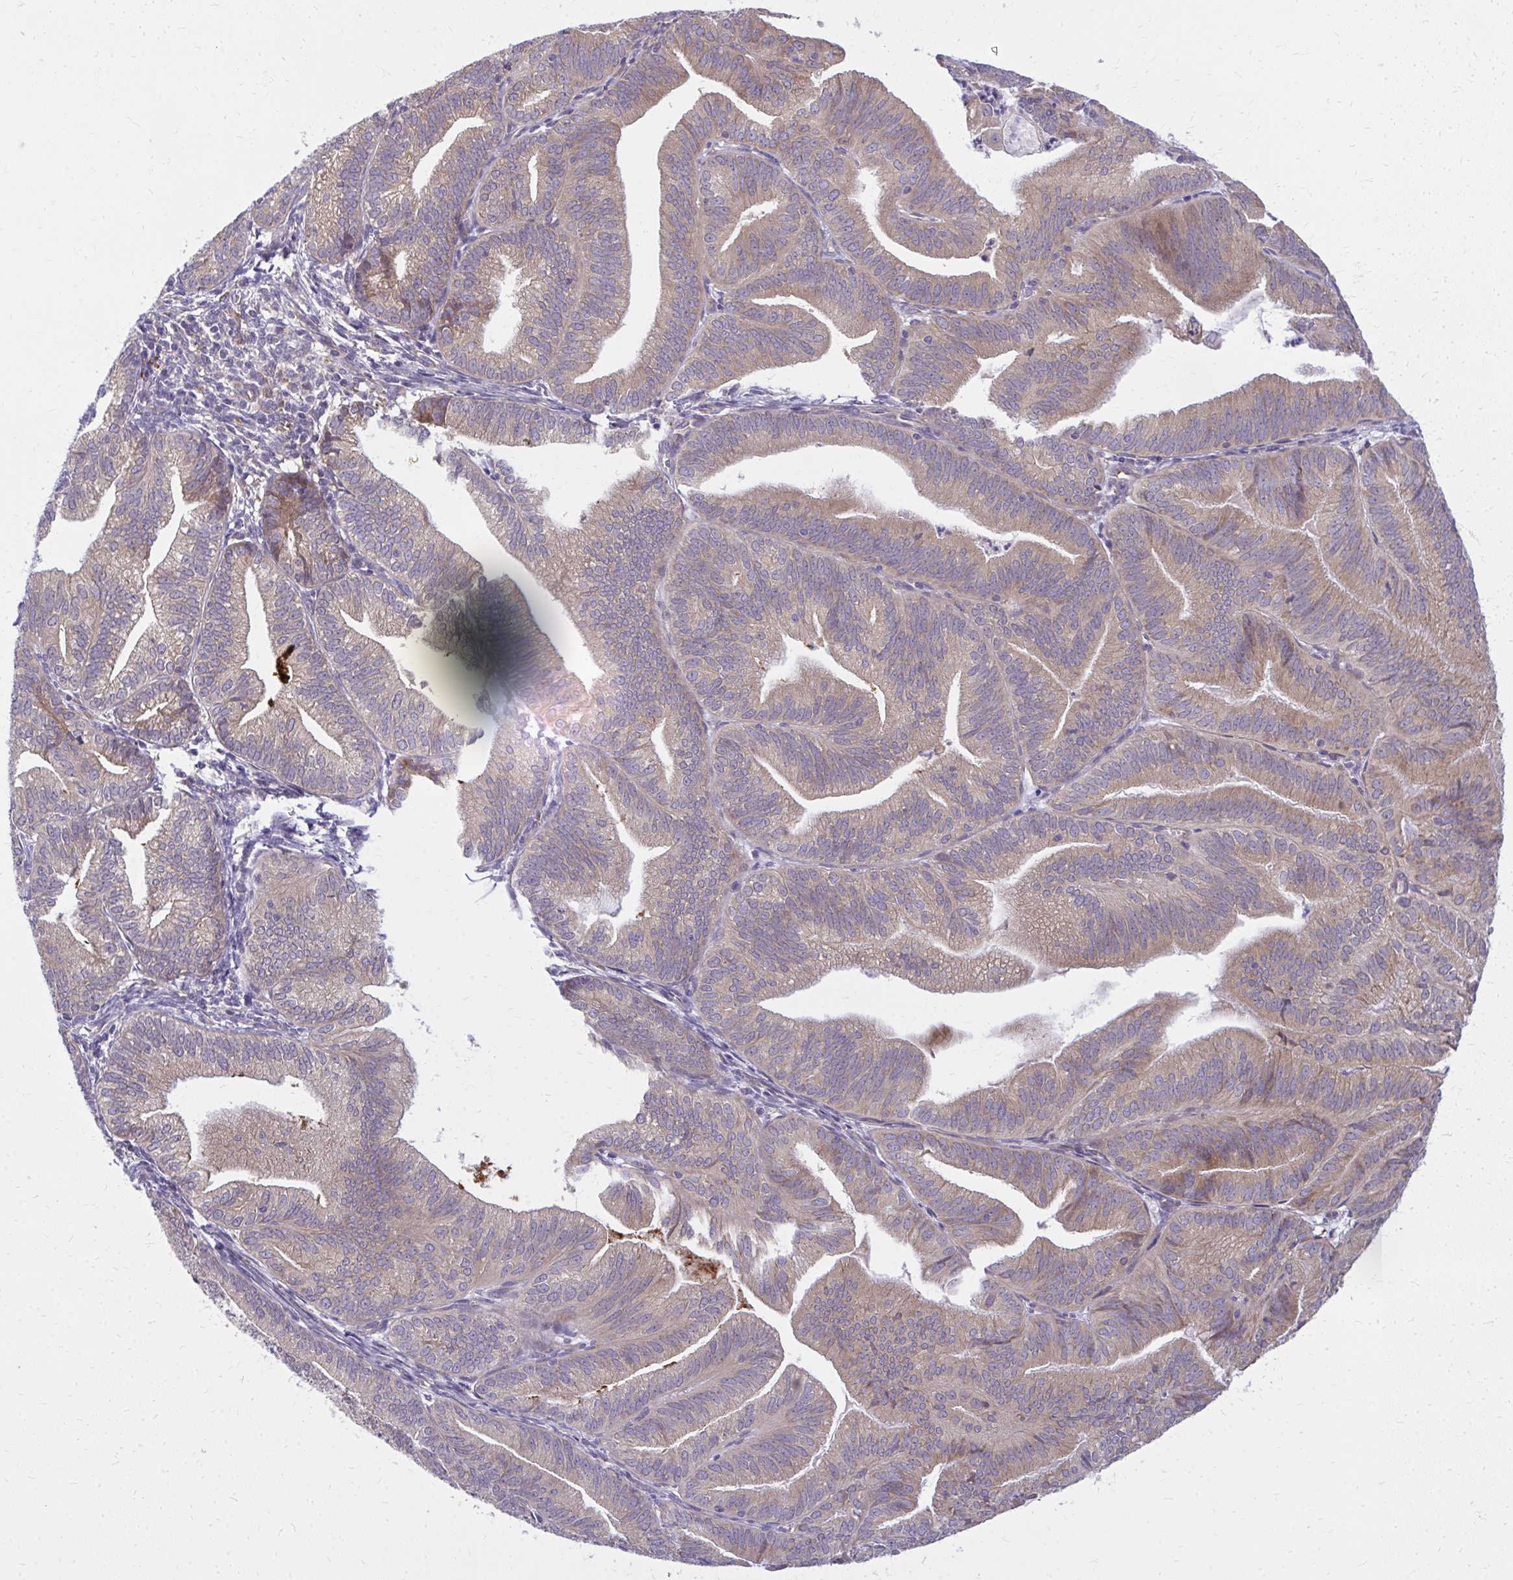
{"staining": {"intensity": "weak", "quantity": ">75%", "location": "cytoplasmic/membranous"}, "tissue": "endometrial cancer", "cell_type": "Tumor cells", "image_type": "cancer", "snomed": [{"axis": "morphology", "description": "Adenocarcinoma, NOS"}, {"axis": "topography", "description": "Endometrium"}], "caption": "Immunohistochemical staining of human endometrial cancer reveals low levels of weak cytoplasmic/membranous protein positivity in about >75% of tumor cells.", "gene": "CEMP1", "patient": {"sex": "female", "age": 70}}